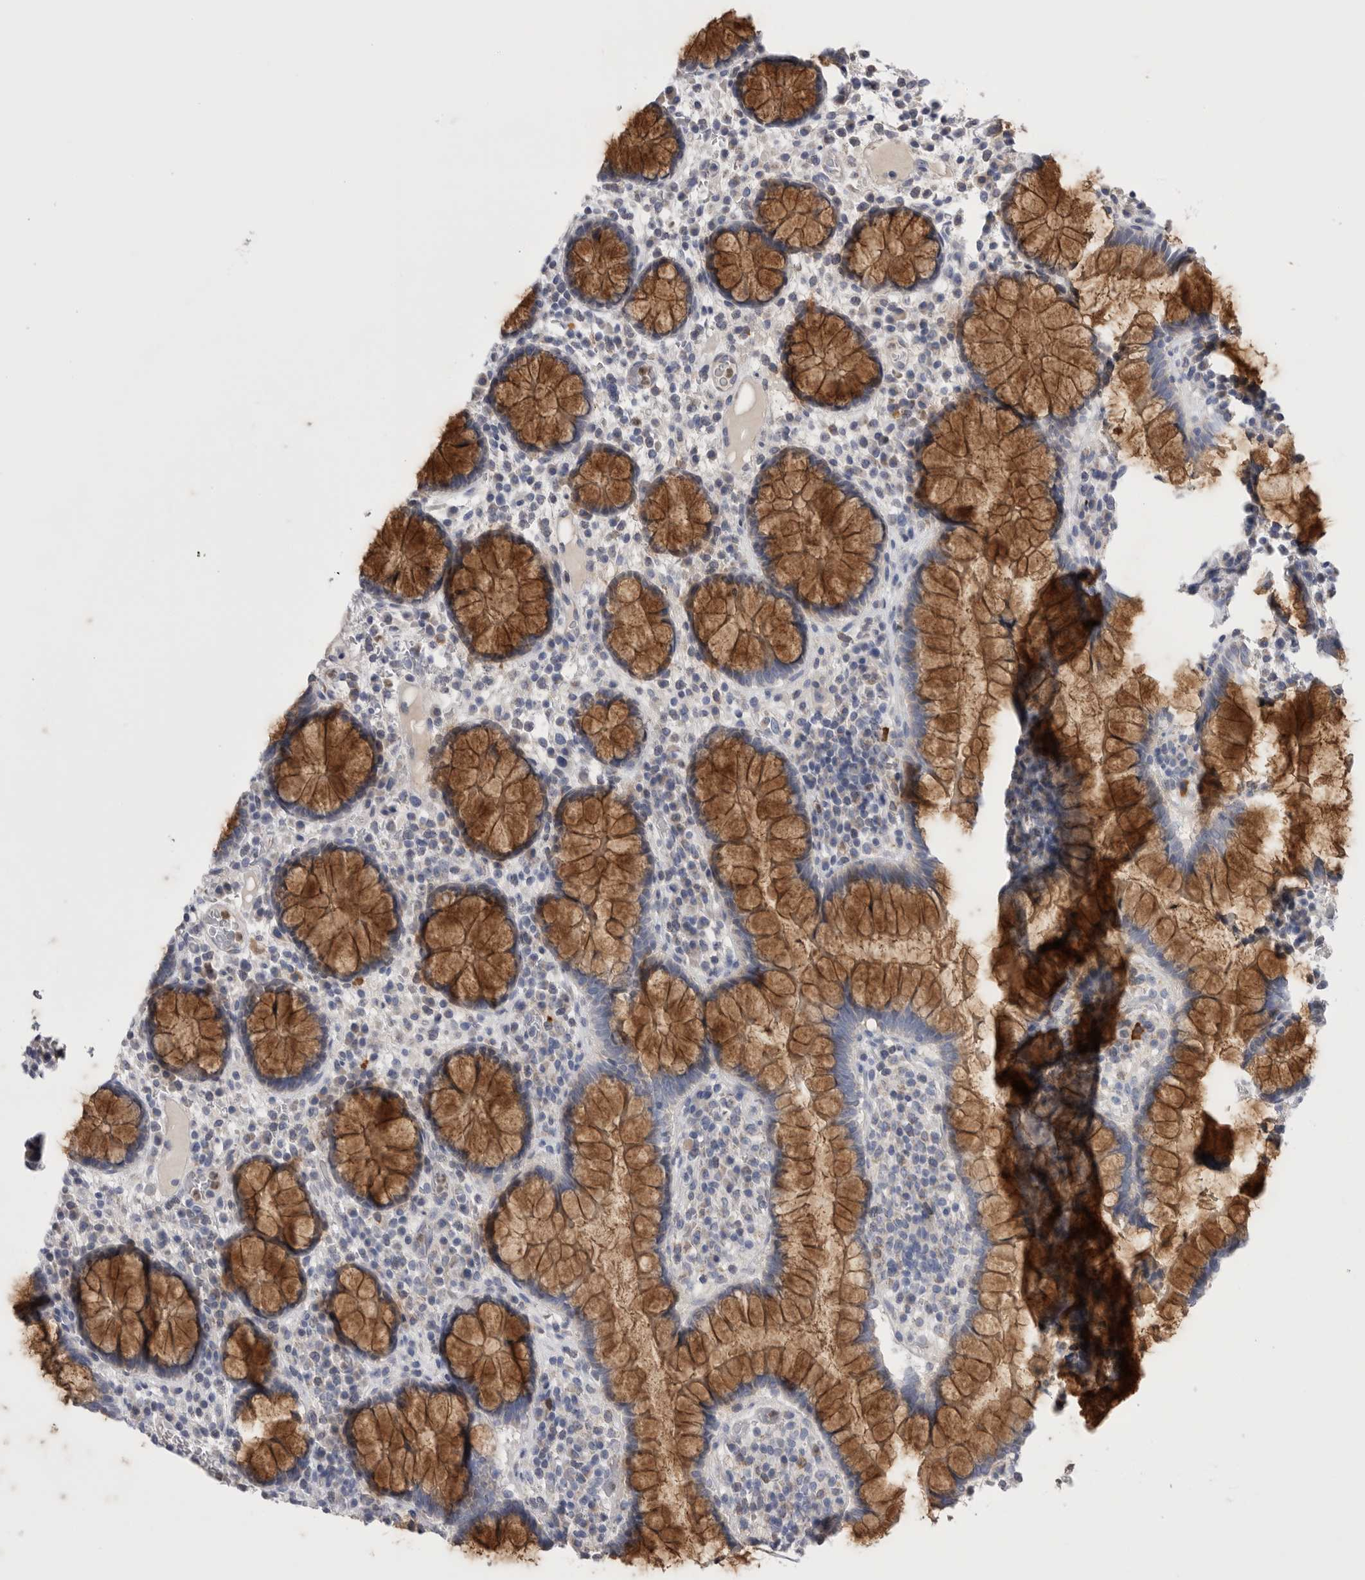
{"staining": {"intensity": "weak", "quantity": ">75%", "location": "cytoplasmic/membranous"}, "tissue": "colon", "cell_type": "Endothelial cells", "image_type": "normal", "snomed": [{"axis": "morphology", "description": "Normal tissue, NOS"}, {"axis": "topography", "description": "Colon"}], "caption": "Immunohistochemical staining of benign colon demonstrates weak cytoplasmic/membranous protein expression in approximately >75% of endothelial cells. (Stains: DAB in brown, nuclei in blue, Microscopy: brightfield microscopy at high magnification).", "gene": "CCDC126", "patient": {"sex": "female", "age": 79}}